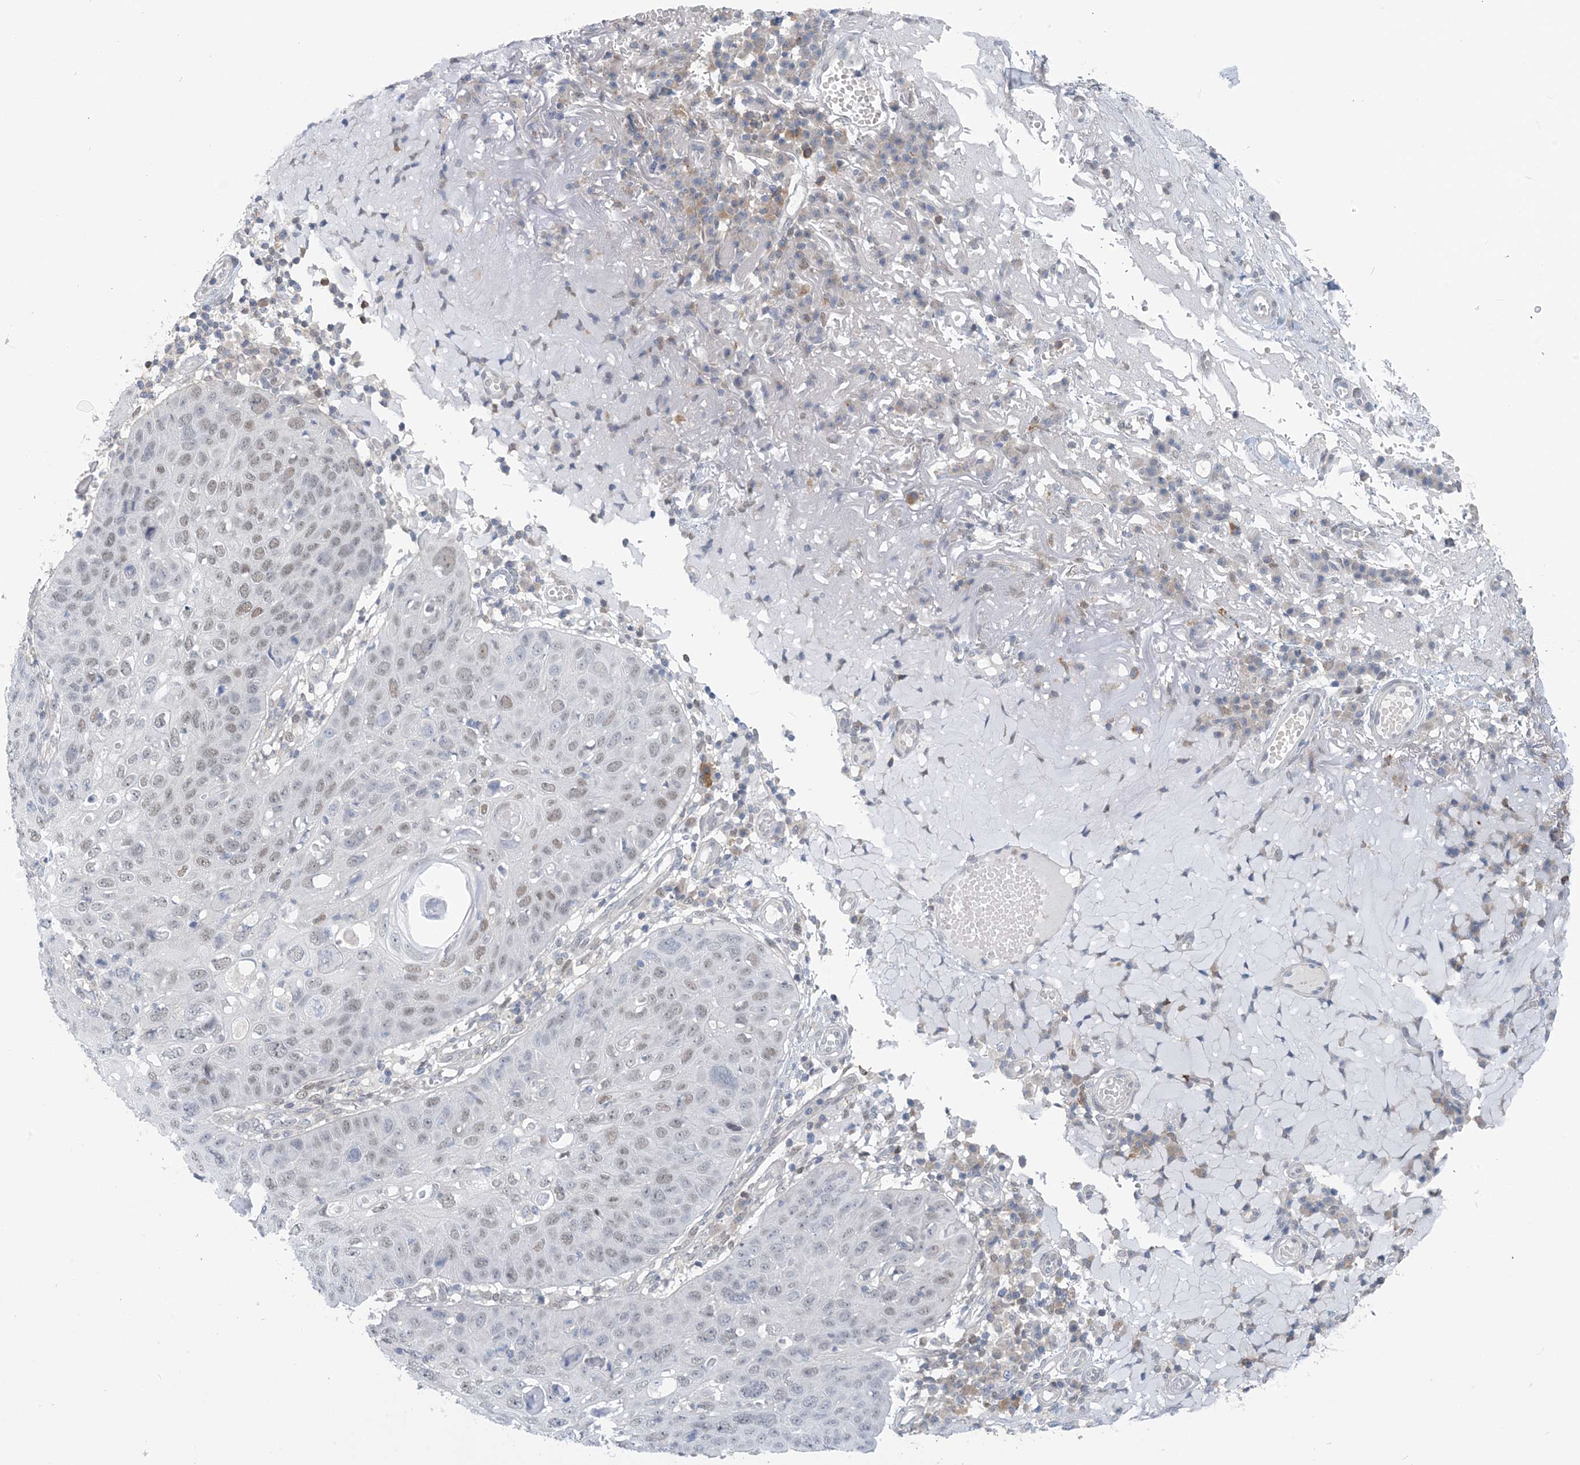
{"staining": {"intensity": "weak", "quantity": "25%-75%", "location": "nuclear"}, "tissue": "skin cancer", "cell_type": "Tumor cells", "image_type": "cancer", "snomed": [{"axis": "morphology", "description": "Squamous cell carcinoma, NOS"}, {"axis": "topography", "description": "Skin"}], "caption": "The micrograph exhibits immunohistochemical staining of squamous cell carcinoma (skin). There is weak nuclear staining is seen in approximately 25%-75% of tumor cells. Using DAB (brown) and hematoxylin (blue) stains, captured at high magnification using brightfield microscopy.", "gene": "ZC3H12A", "patient": {"sex": "female", "age": 90}}